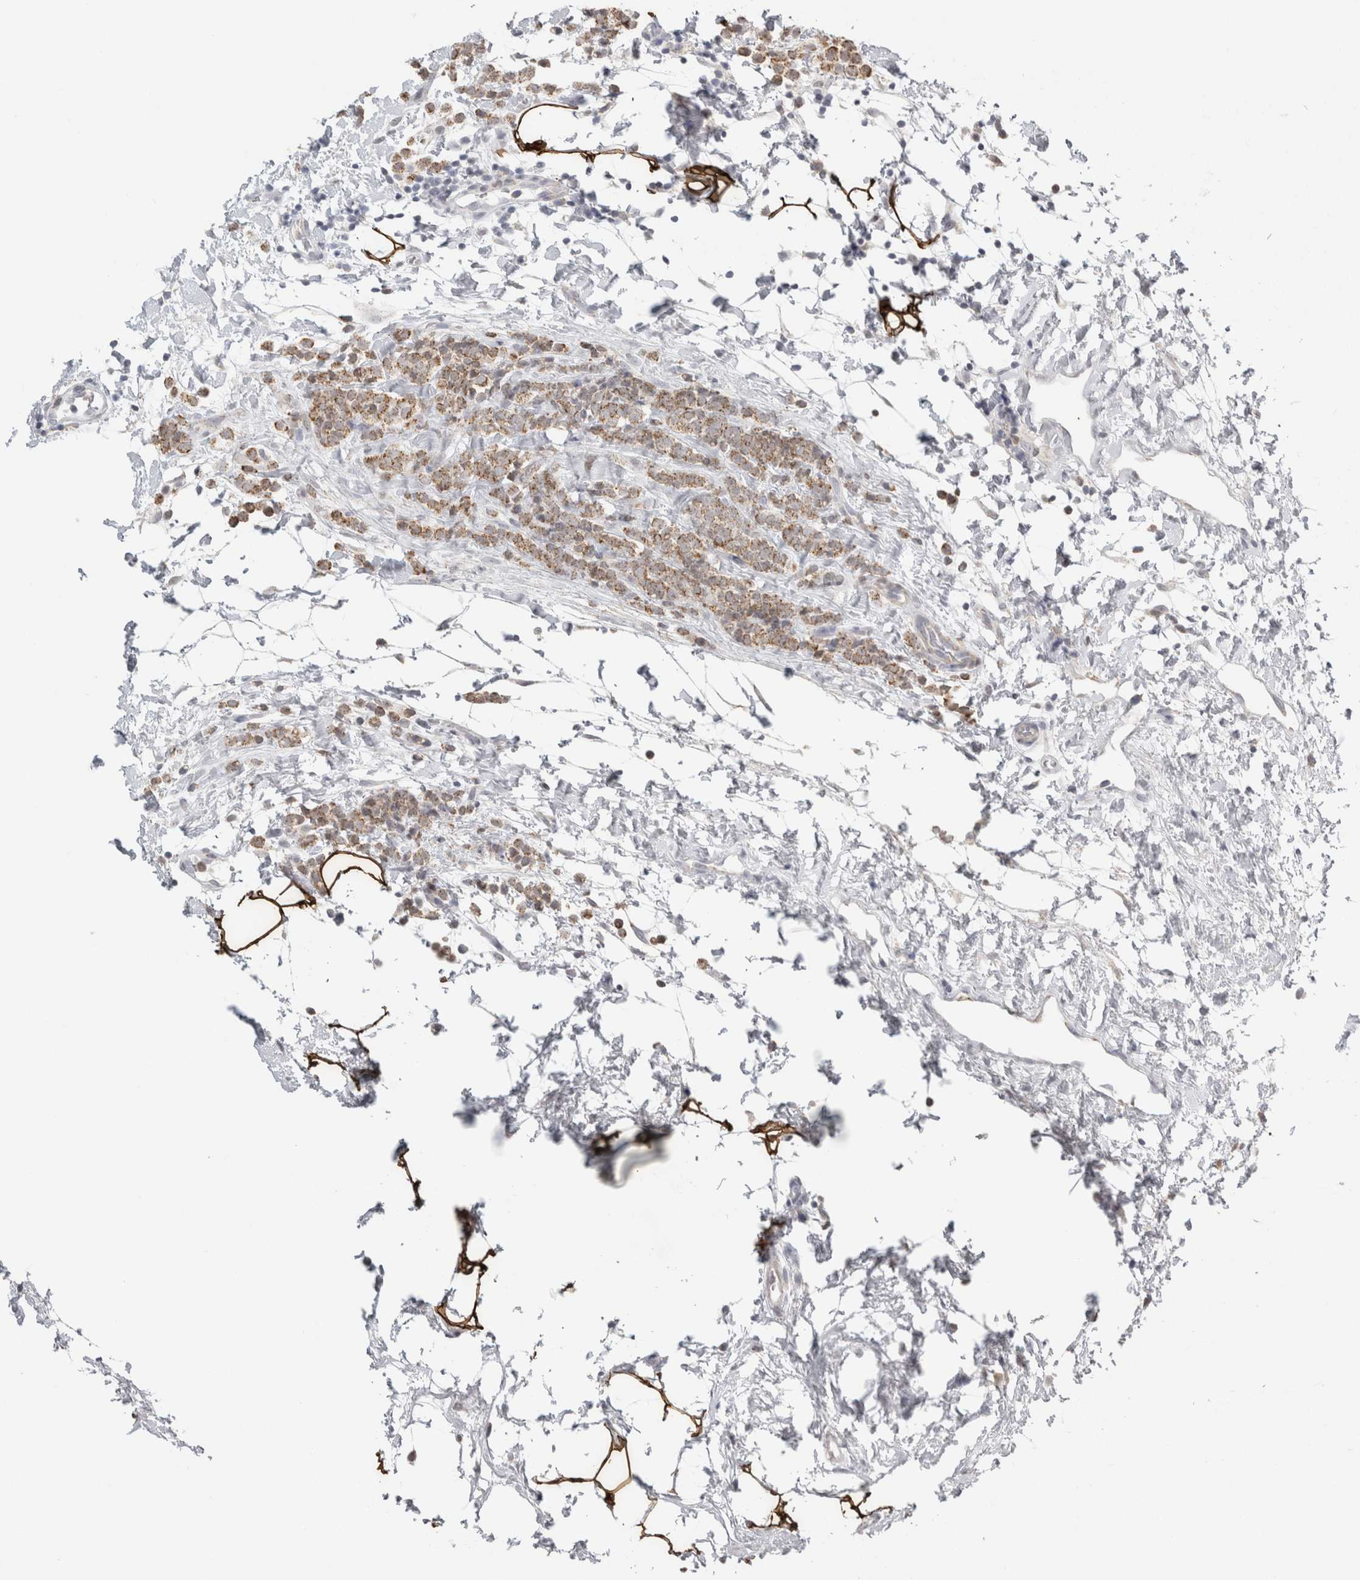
{"staining": {"intensity": "moderate", "quantity": ">75%", "location": "cytoplasmic/membranous"}, "tissue": "breast cancer", "cell_type": "Tumor cells", "image_type": "cancer", "snomed": [{"axis": "morphology", "description": "Lobular carcinoma"}, {"axis": "topography", "description": "Breast"}], "caption": "Human lobular carcinoma (breast) stained for a protein (brown) exhibits moderate cytoplasmic/membranous positive positivity in approximately >75% of tumor cells.", "gene": "PLIN1", "patient": {"sex": "female", "age": 50}}